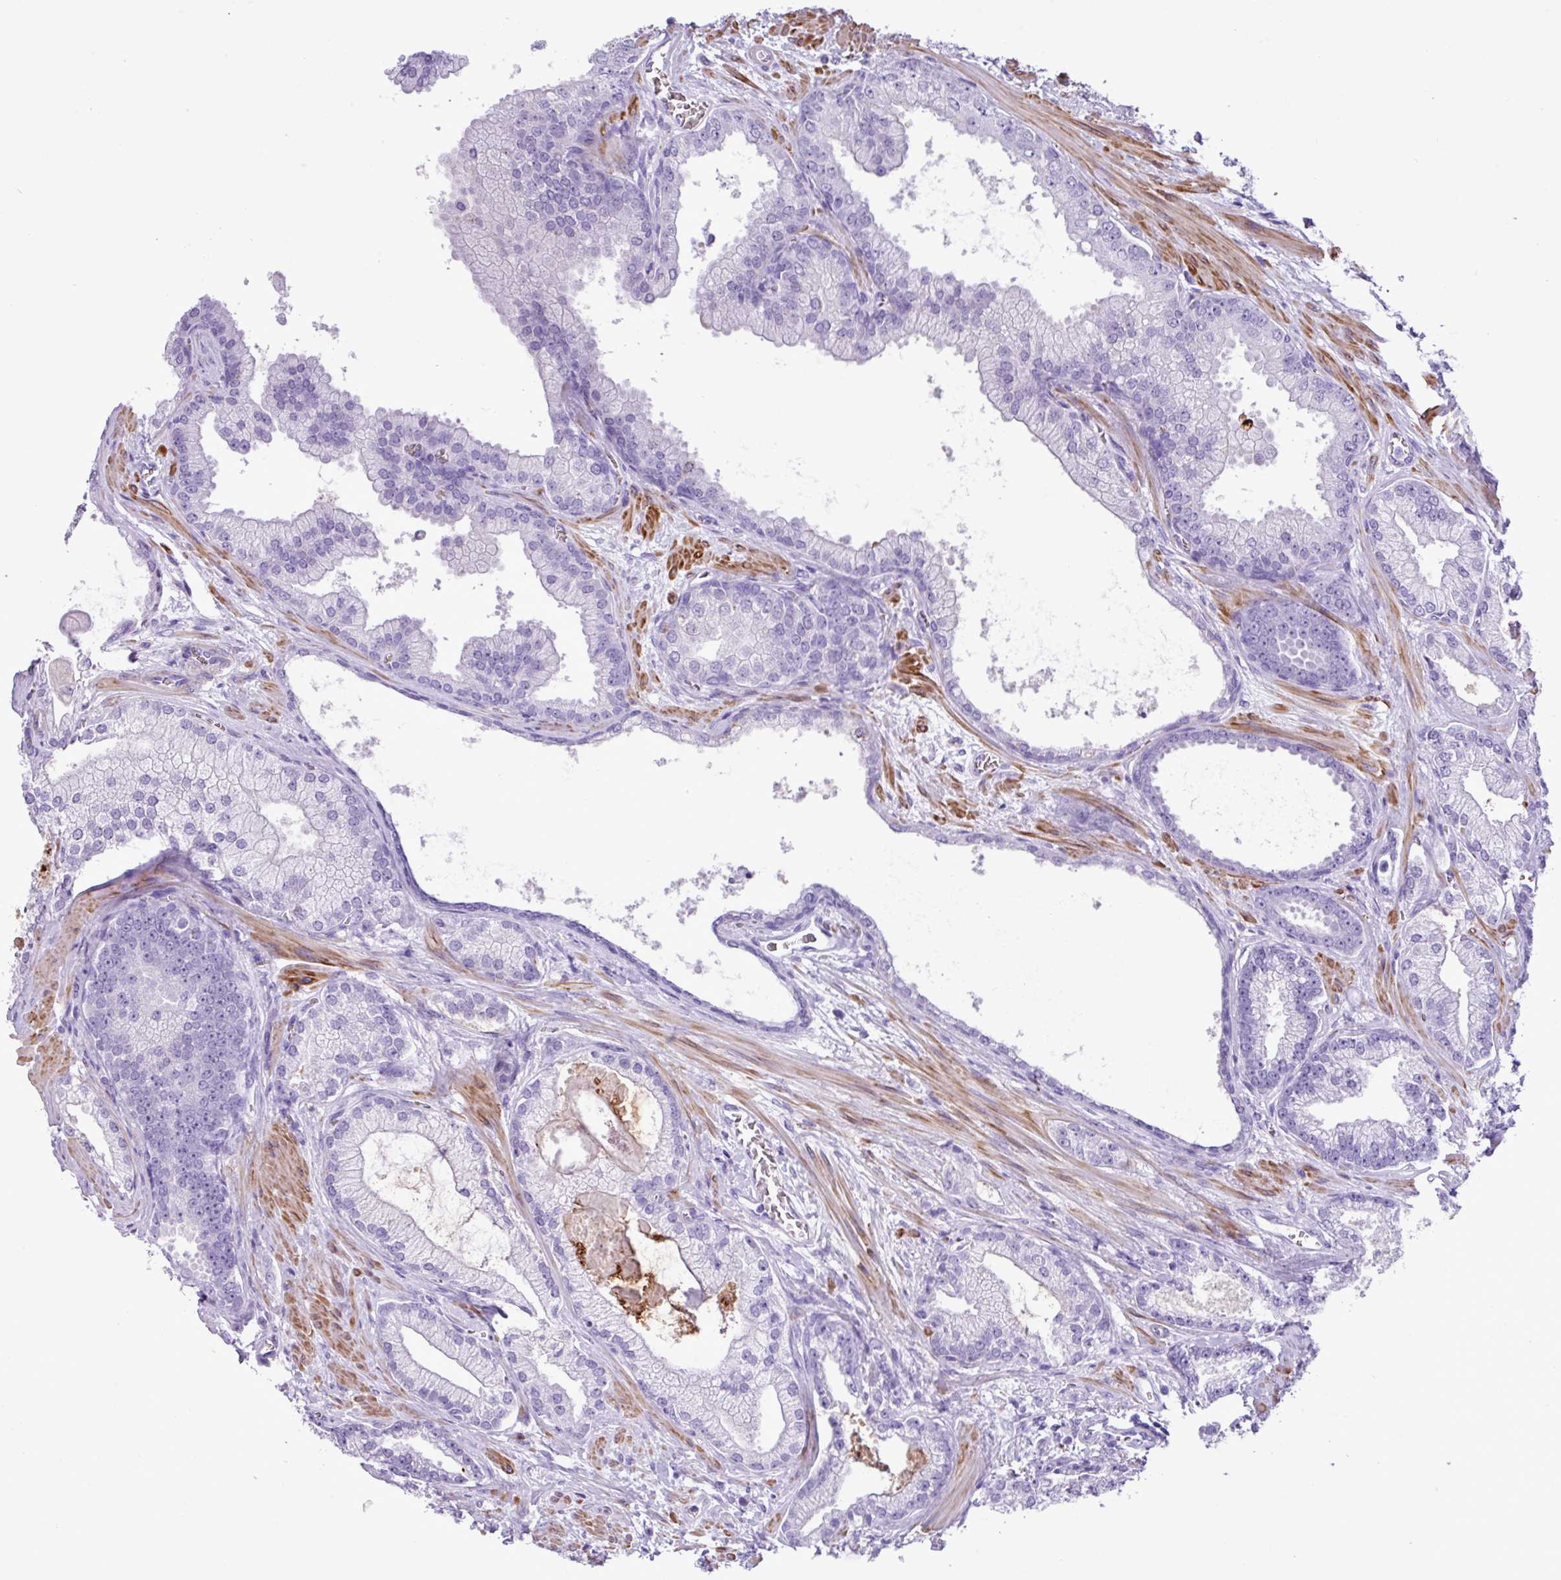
{"staining": {"intensity": "negative", "quantity": "none", "location": "none"}, "tissue": "prostate cancer", "cell_type": "Tumor cells", "image_type": "cancer", "snomed": [{"axis": "morphology", "description": "Adenocarcinoma, High grade"}, {"axis": "topography", "description": "Prostate"}], "caption": "Immunohistochemical staining of prostate cancer exhibits no significant staining in tumor cells.", "gene": "ZSCAN5A", "patient": {"sex": "male", "age": 68}}